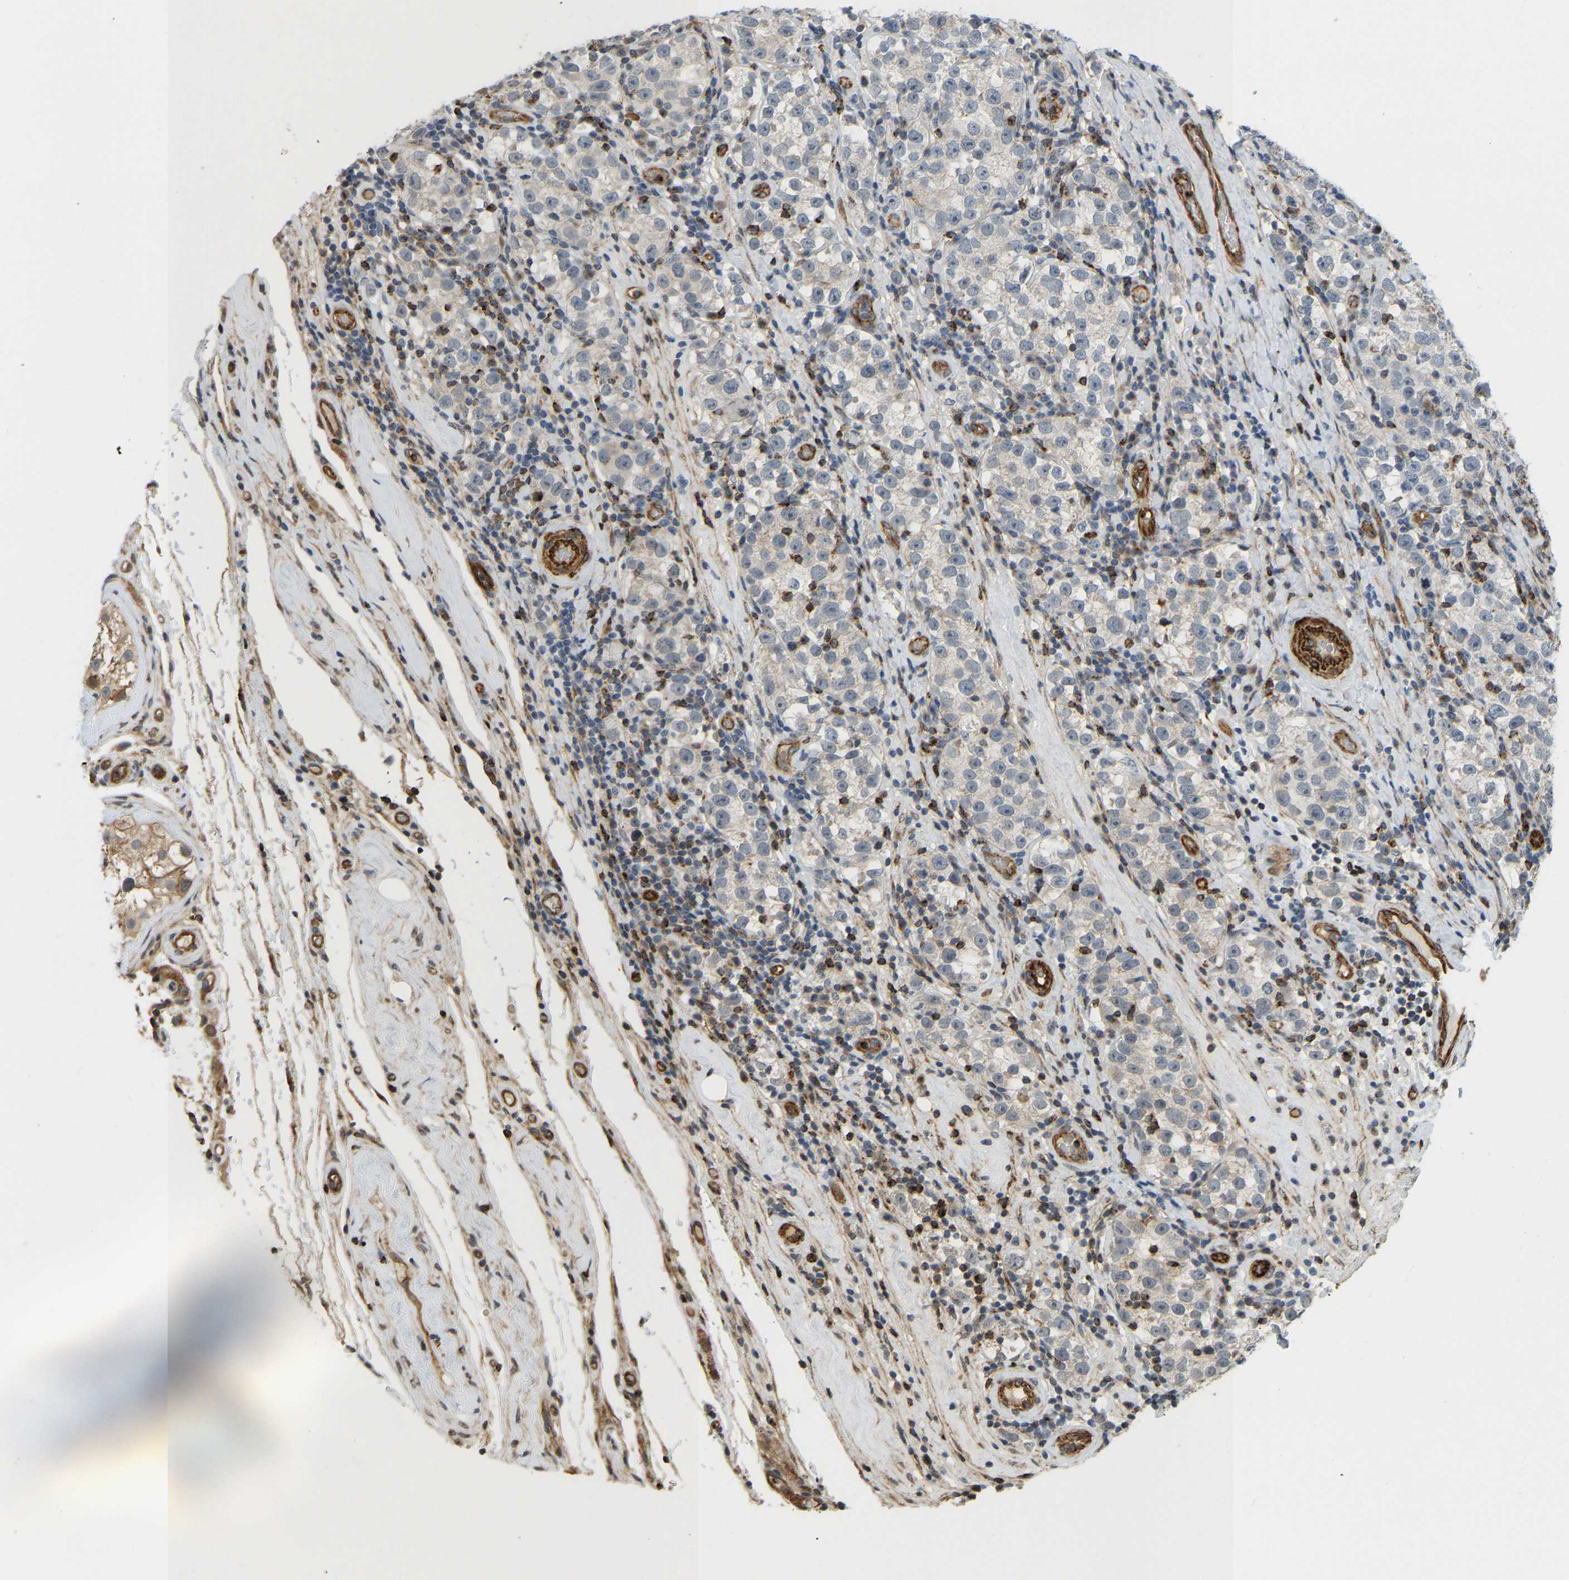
{"staining": {"intensity": "negative", "quantity": "none", "location": "none"}, "tissue": "testis cancer", "cell_type": "Tumor cells", "image_type": "cancer", "snomed": [{"axis": "morphology", "description": "Normal tissue, NOS"}, {"axis": "morphology", "description": "Seminoma, NOS"}, {"axis": "topography", "description": "Testis"}], "caption": "The histopathology image displays no significant expression in tumor cells of testis cancer.", "gene": "KIAA1671", "patient": {"sex": "male", "age": 43}}